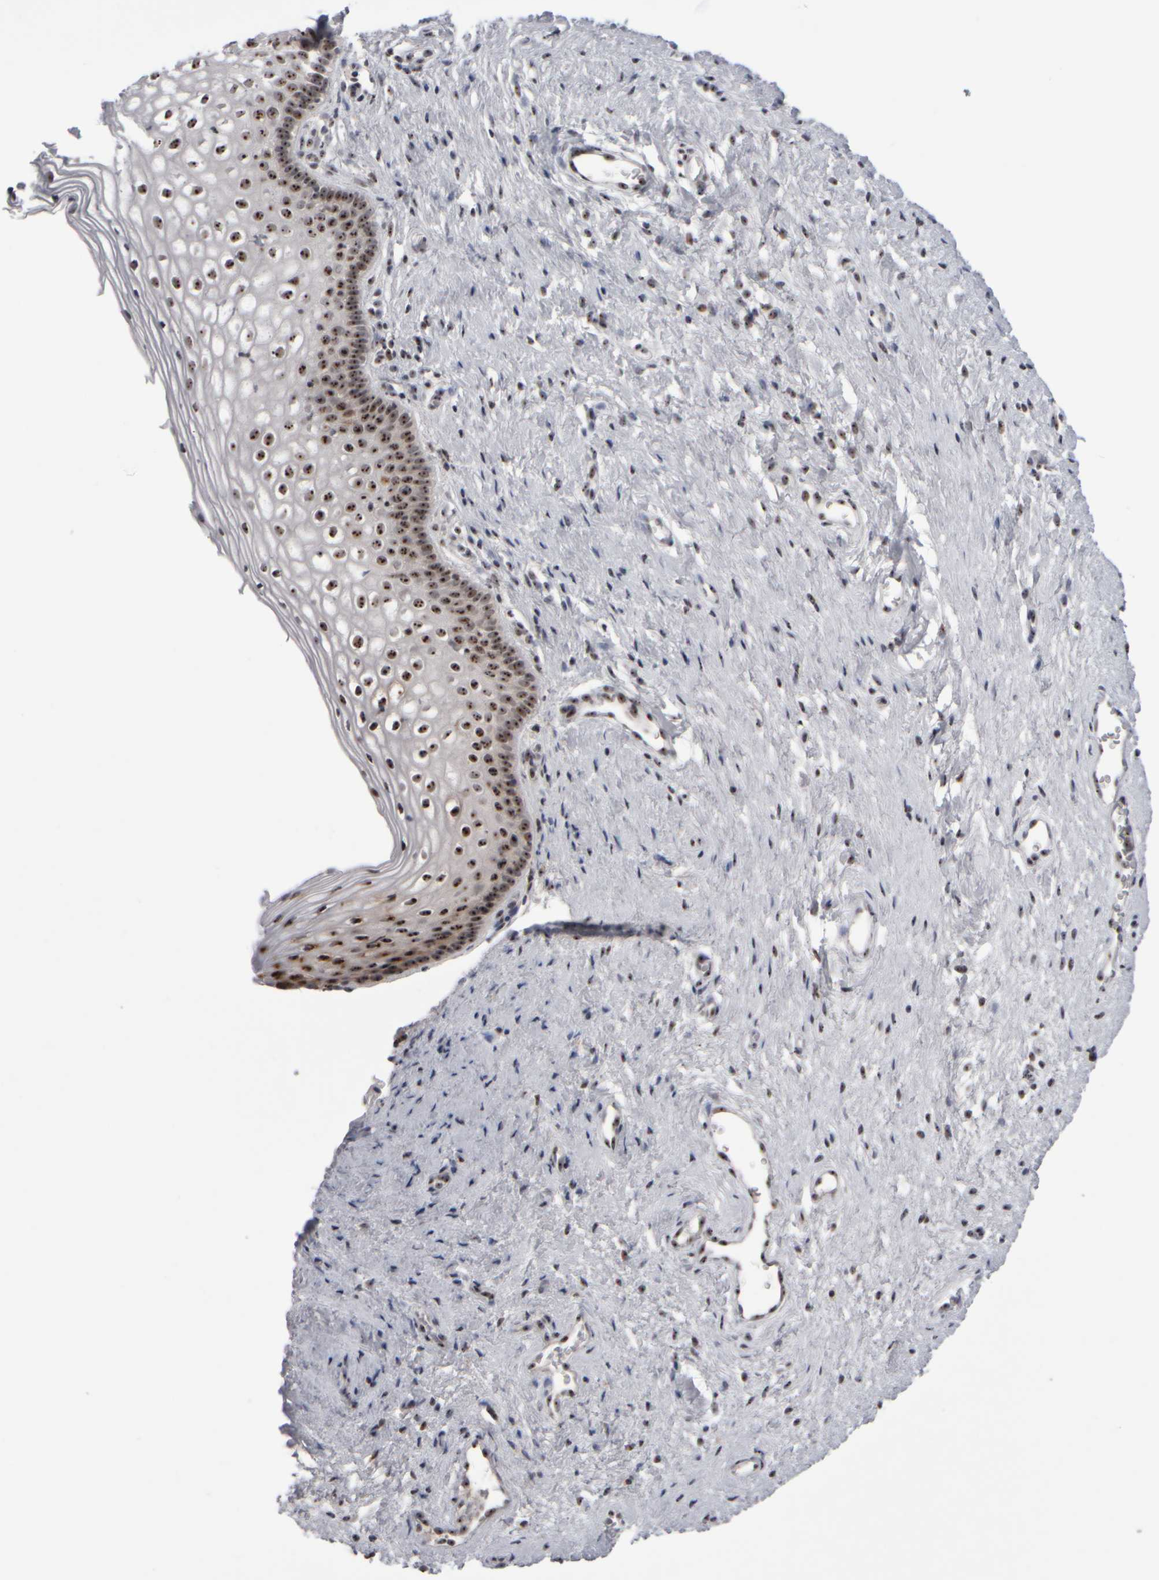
{"staining": {"intensity": "strong", "quantity": ">75%", "location": "nuclear"}, "tissue": "cervix", "cell_type": "Glandular cells", "image_type": "normal", "snomed": [{"axis": "morphology", "description": "Normal tissue, NOS"}, {"axis": "topography", "description": "Cervix"}], "caption": "The histopathology image shows immunohistochemical staining of benign cervix. There is strong nuclear expression is present in approximately >75% of glandular cells.", "gene": "SURF6", "patient": {"sex": "female", "age": 27}}